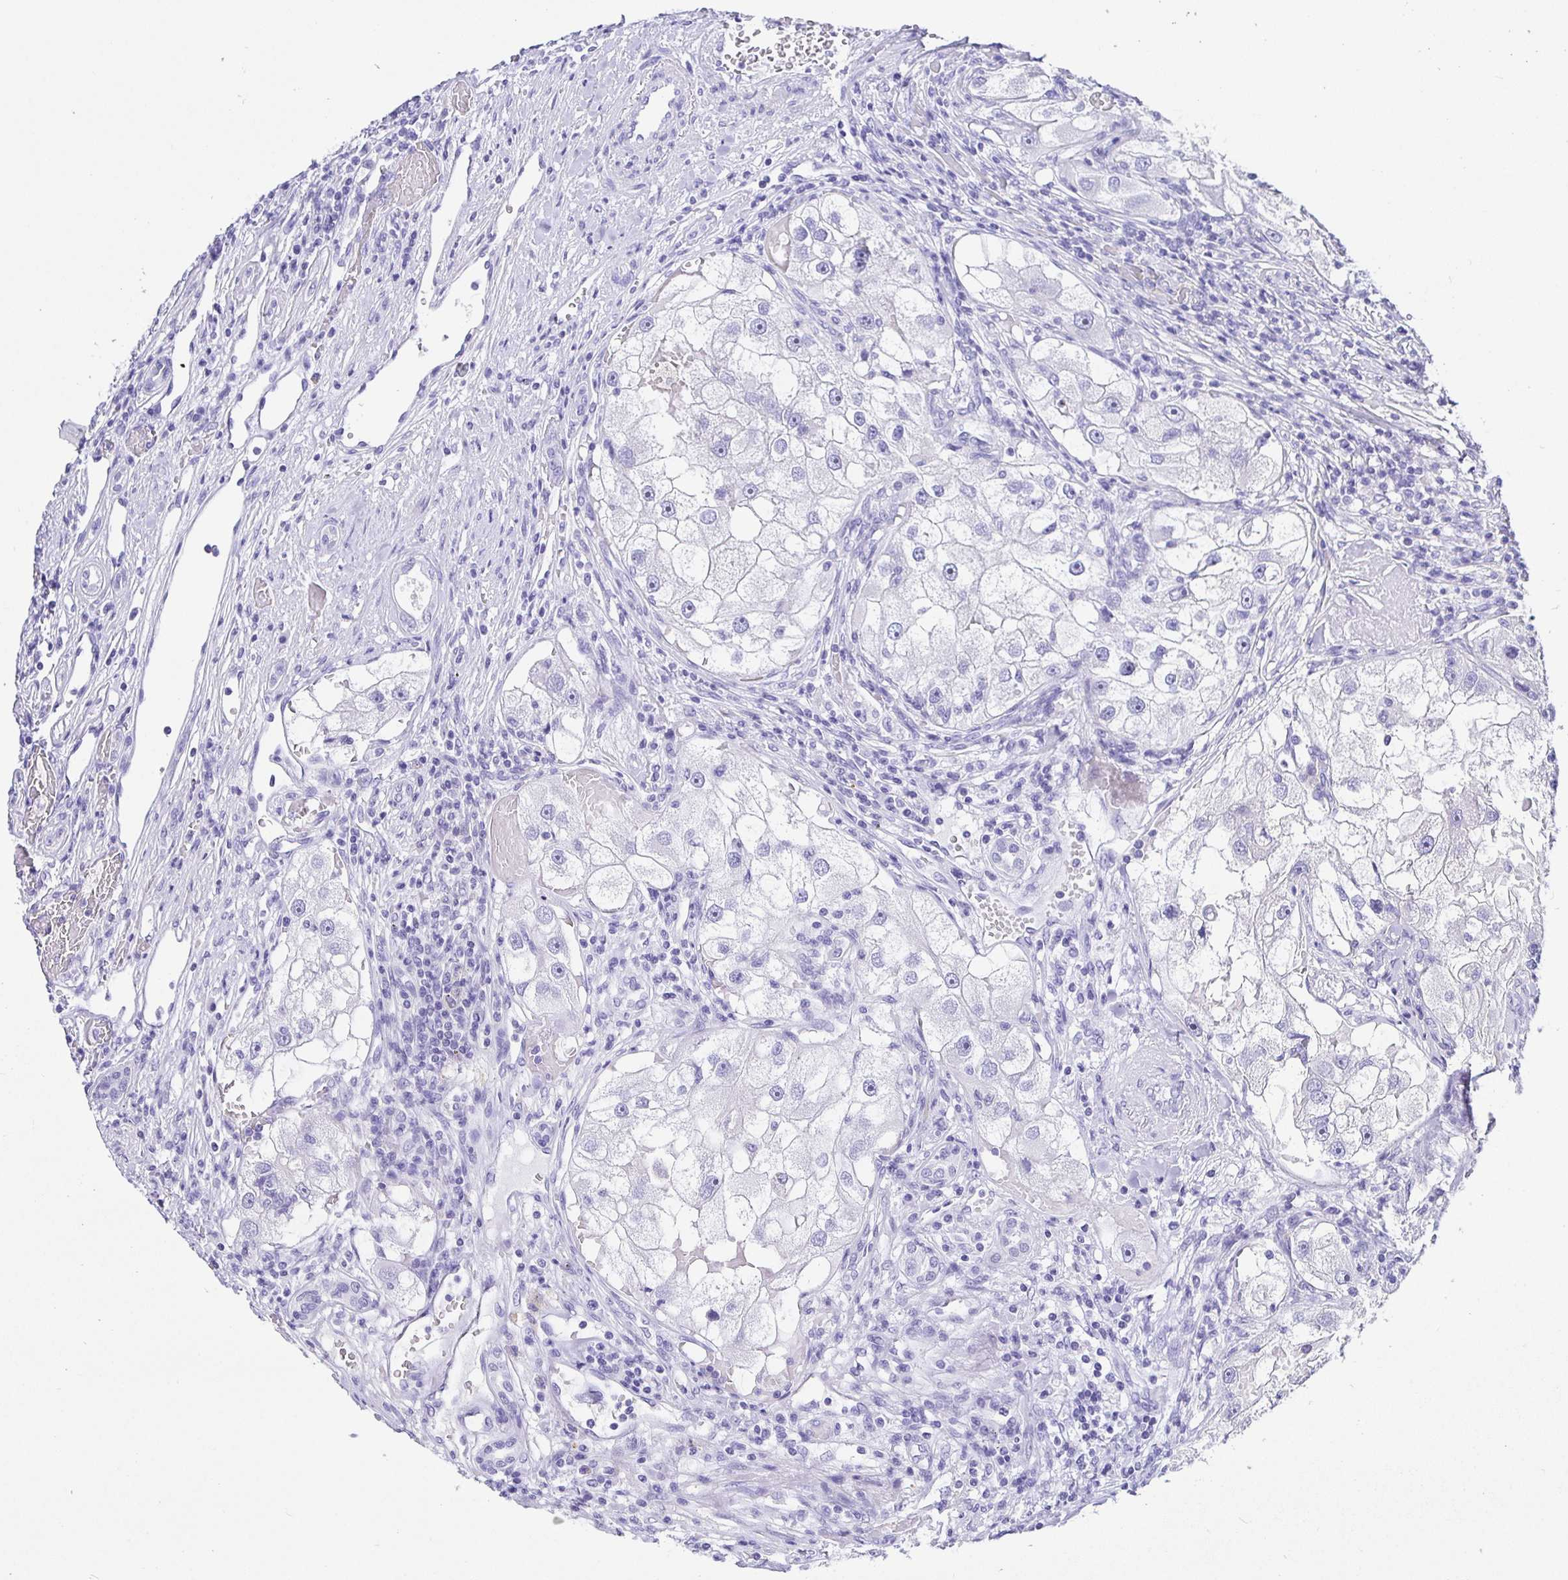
{"staining": {"intensity": "negative", "quantity": "none", "location": "none"}, "tissue": "renal cancer", "cell_type": "Tumor cells", "image_type": "cancer", "snomed": [{"axis": "morphology", "description": "Adenocarcinoma, NOS"}, {"axis": "topography", "description": "Kidney"}], "caption": "Photomicrograph shows no significant protein expression in tumor cells of renal cancer. (DAB (3,3'-diaminobenzidine) immunohistochemistry with hematoxylin counter stain).", "gene": "PRAMEF19", "patient": {"sex": "male", "age": 63}}